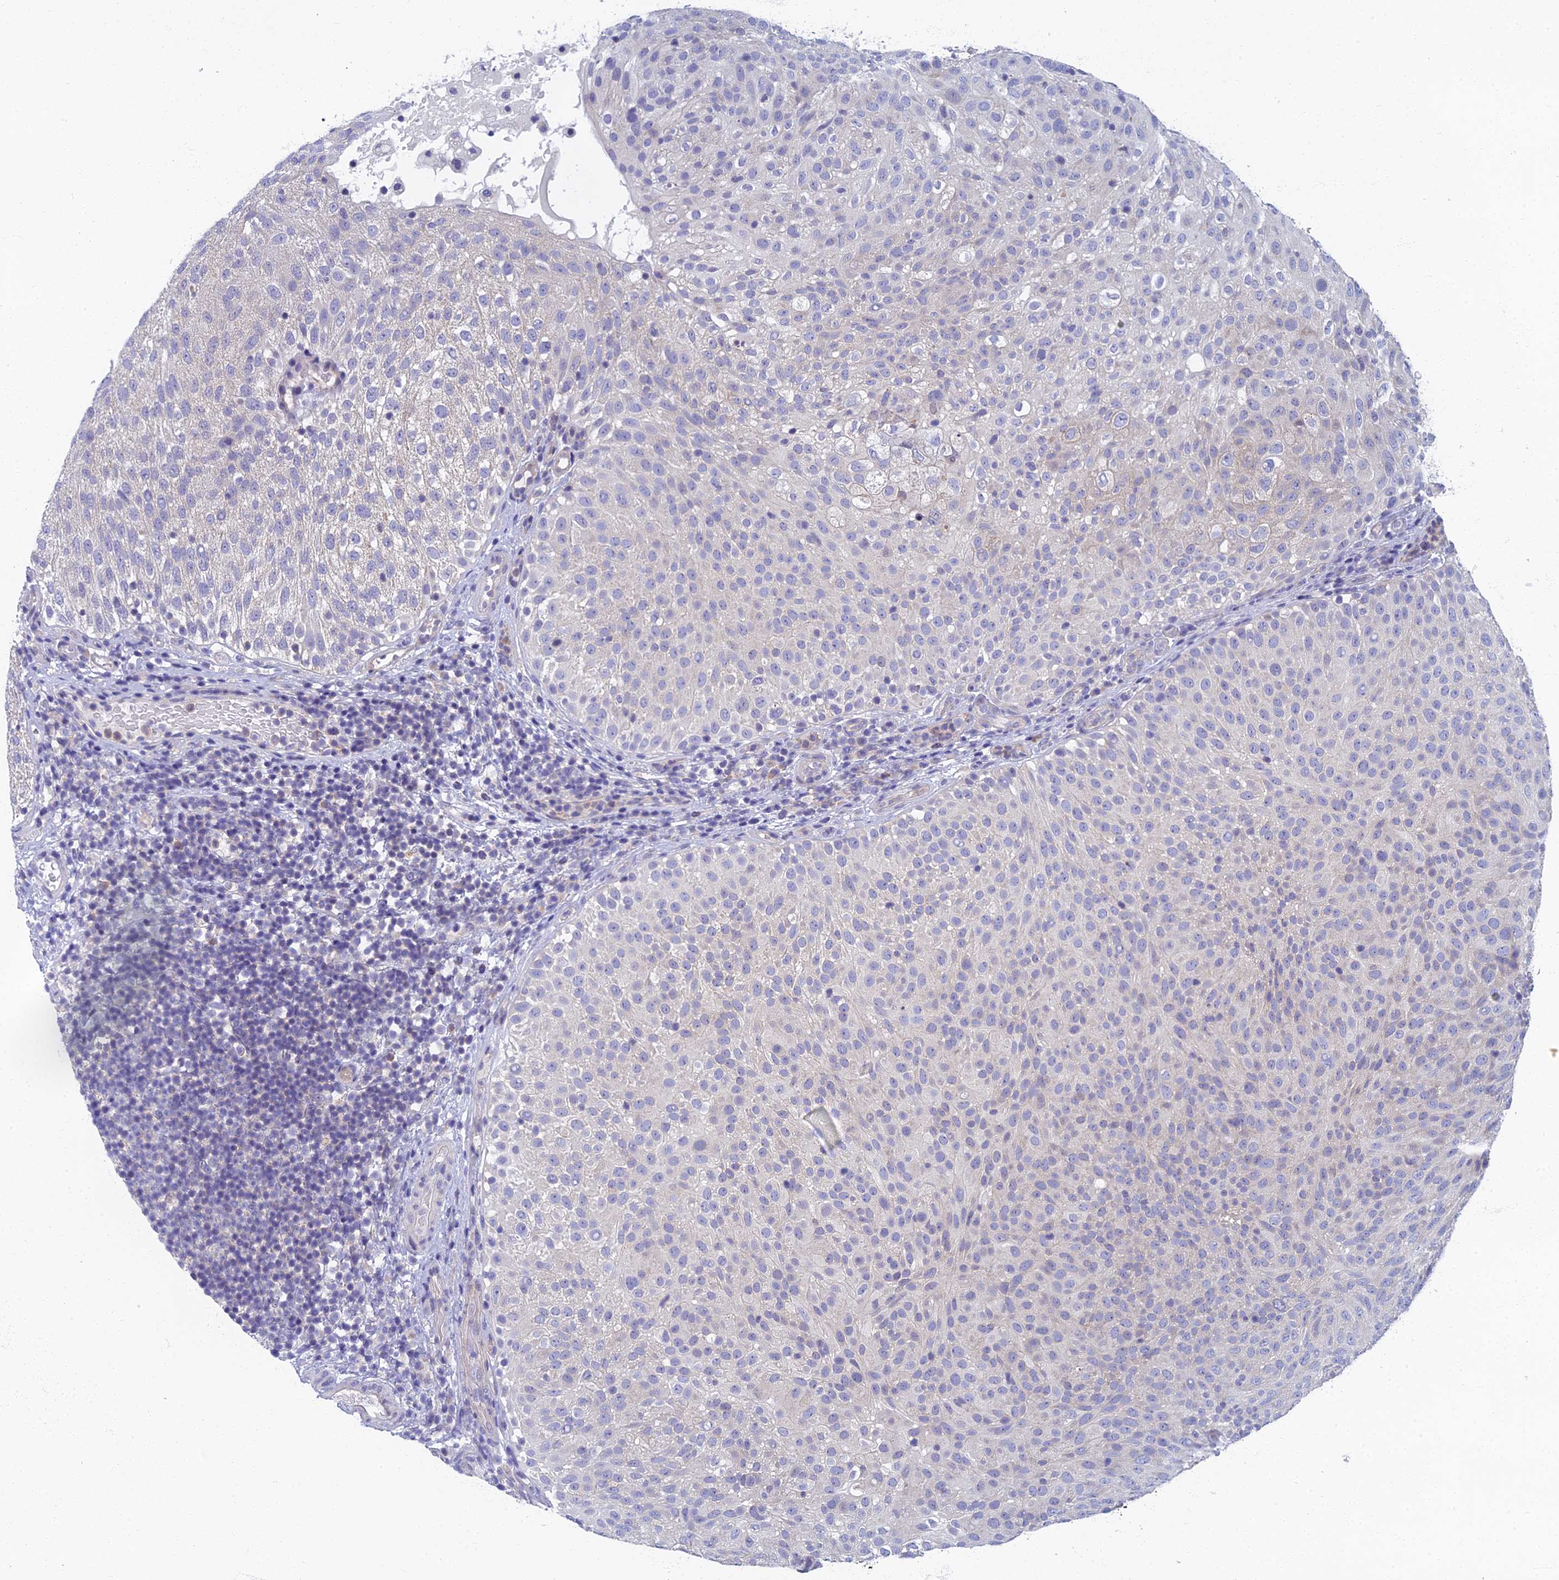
{"staining": {"intensity": "negative", "quantity": "none", "location": "none"}, "tissue": "urothelial cancer", "cell_type": "Tumor cells", "image_type": "cancer", "snomed": [{"axis": "morphology", "description": "Urothelial carcinoma, Low grade"}, {"axis": "topography", "description": "Urinary bladder"}], "caption": "Histopathology image shows no protein positivity in tumor cells of urothelial cancer tissue.", "gene": "SPIN4", "patient": {"sex": "male", "age": 78}}